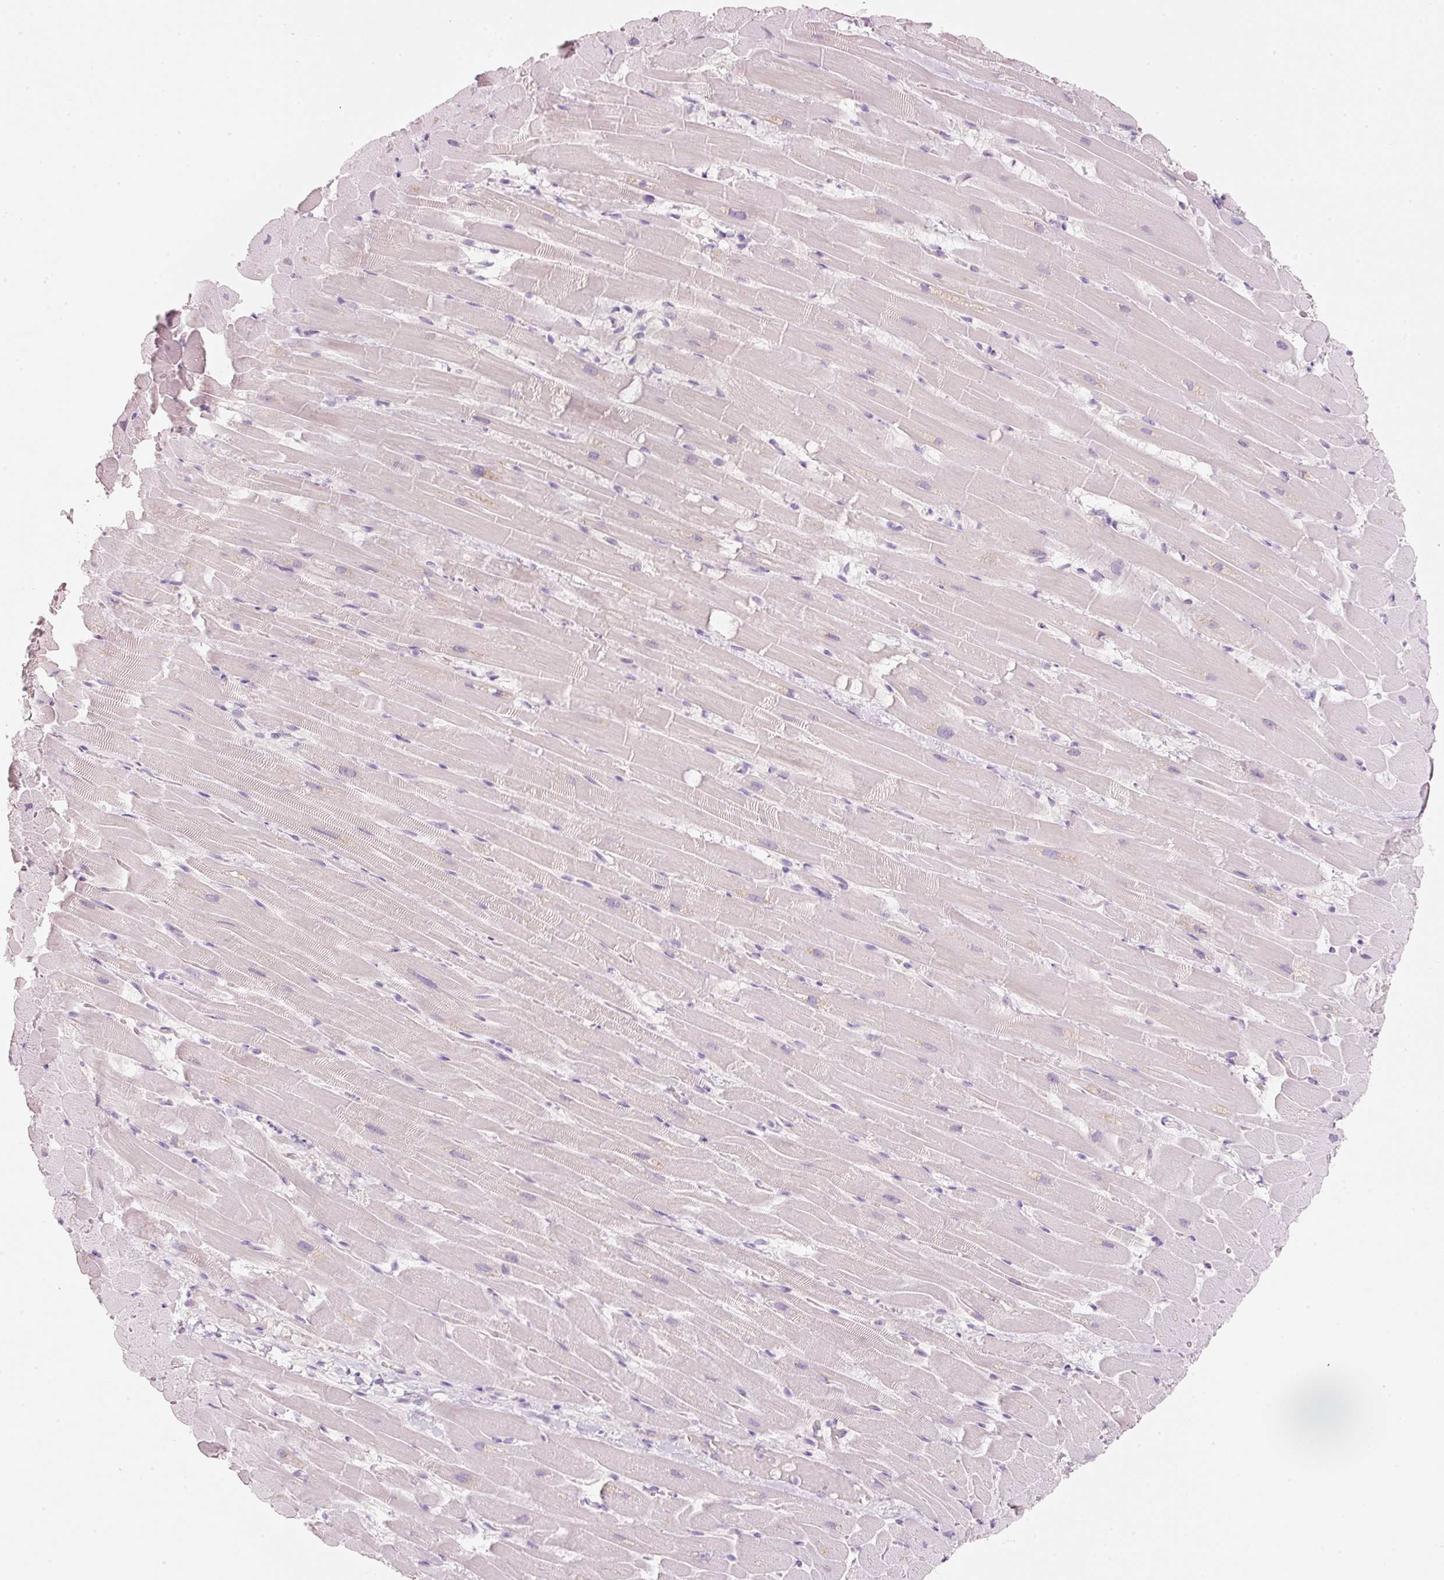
{"staining": {"intensity": "negative", "quantity": "none", "location": "none"}, "tissue": "heart muscle", "cell_type": "Cardiomyocytes", "image_type": "normal", "snomed": [{"axis": "morphology", "description": "Normal tissue, NOS"}, {"axis": "topography", "description": "Heart"}], "caption": "The micrograph exhibits no staining of cardiomyocytes in benign heart muscle.", "gene": "ENSG00000206549", "patient": {"sex": "male", "age": 37}}